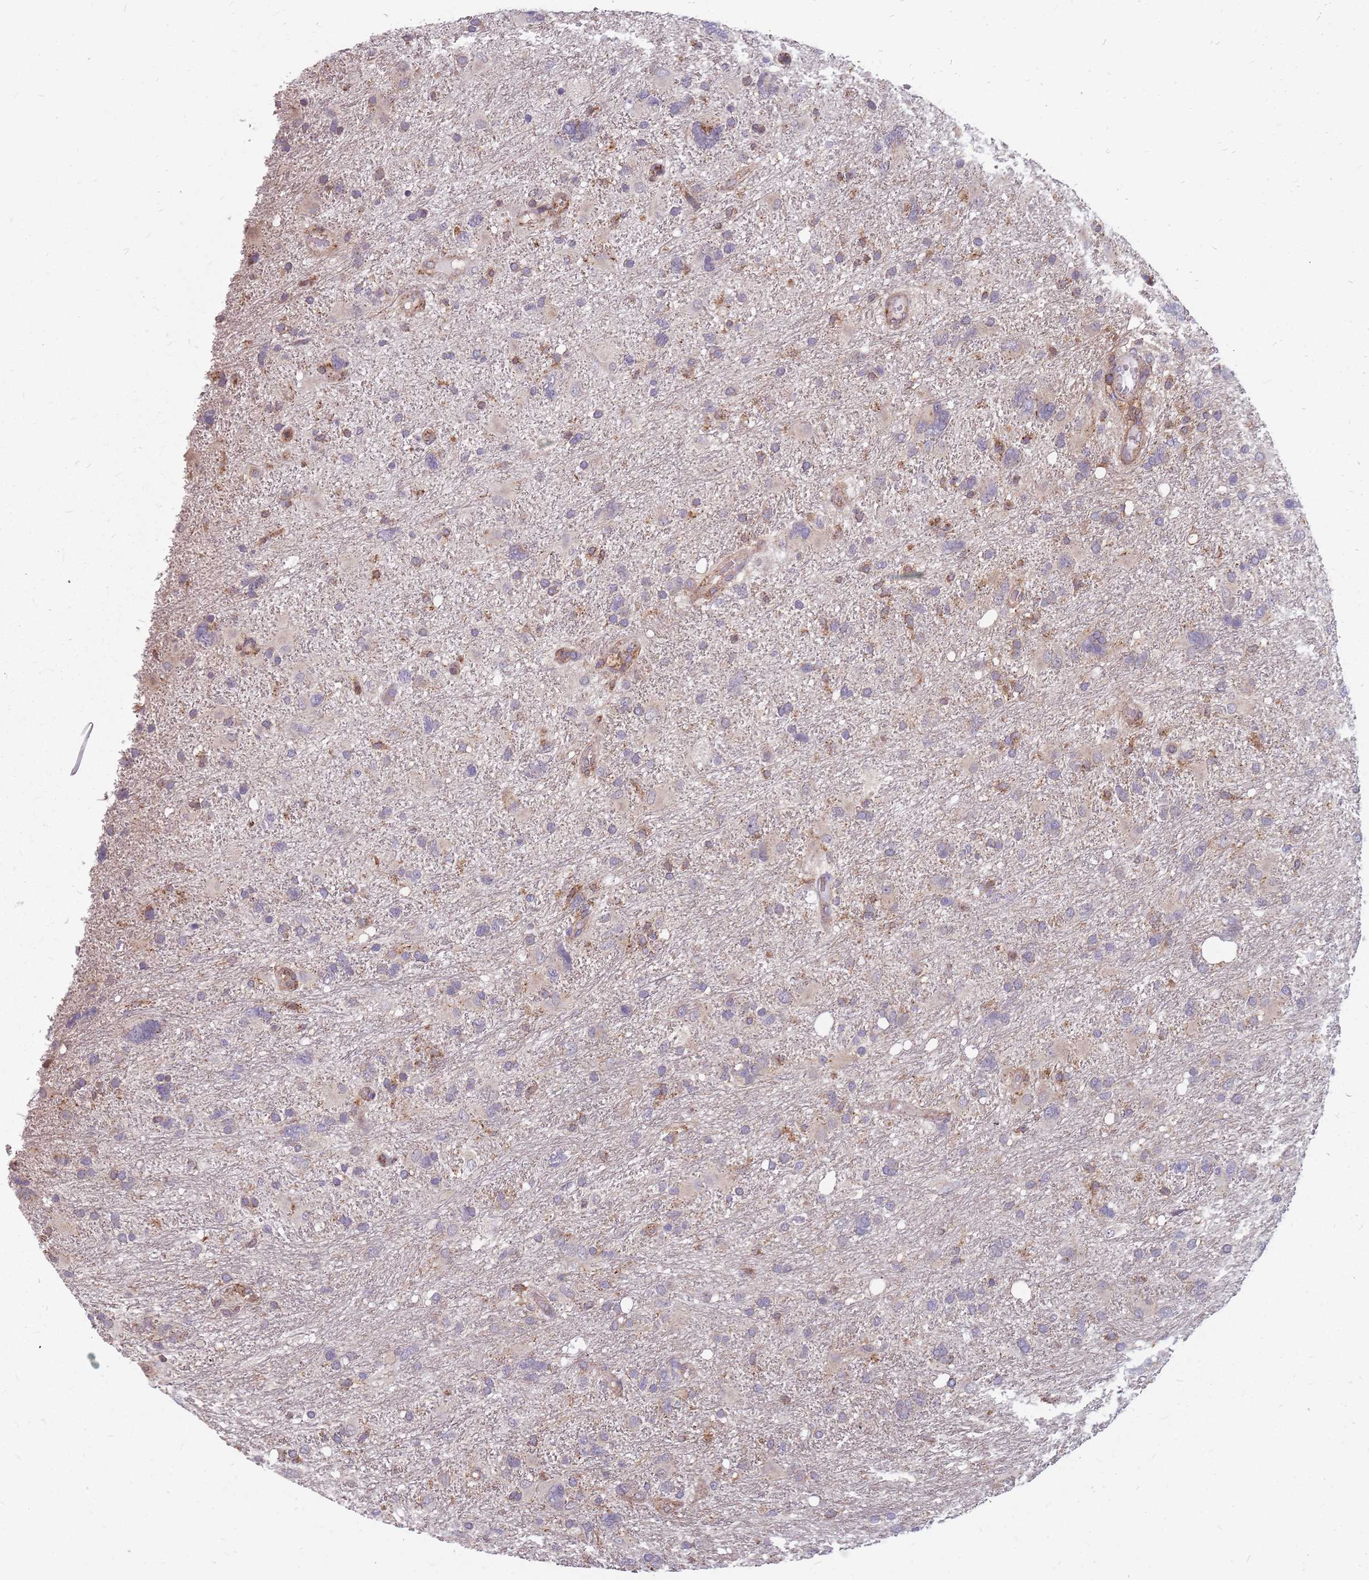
{"staining": {"intensity": "negative", "quantity": "none", "location": "none"}, "tissue": "glioma", "cell_type": "Tumor cells", "image_type": "cancer", "snomed": [{"axis": "morphology", "description": "Glioma, malignant, High grade"}, {"axis": "topography", "description": "Brain"}], "caption": "Immunohistochemical staining of glioma reveals no significant expression in tumor cells. (DAB (3,3'-diaminobenzidine) IHC, high magnification).", "gene": "NME4", "patient": {"sex": "male", "age": 61}}